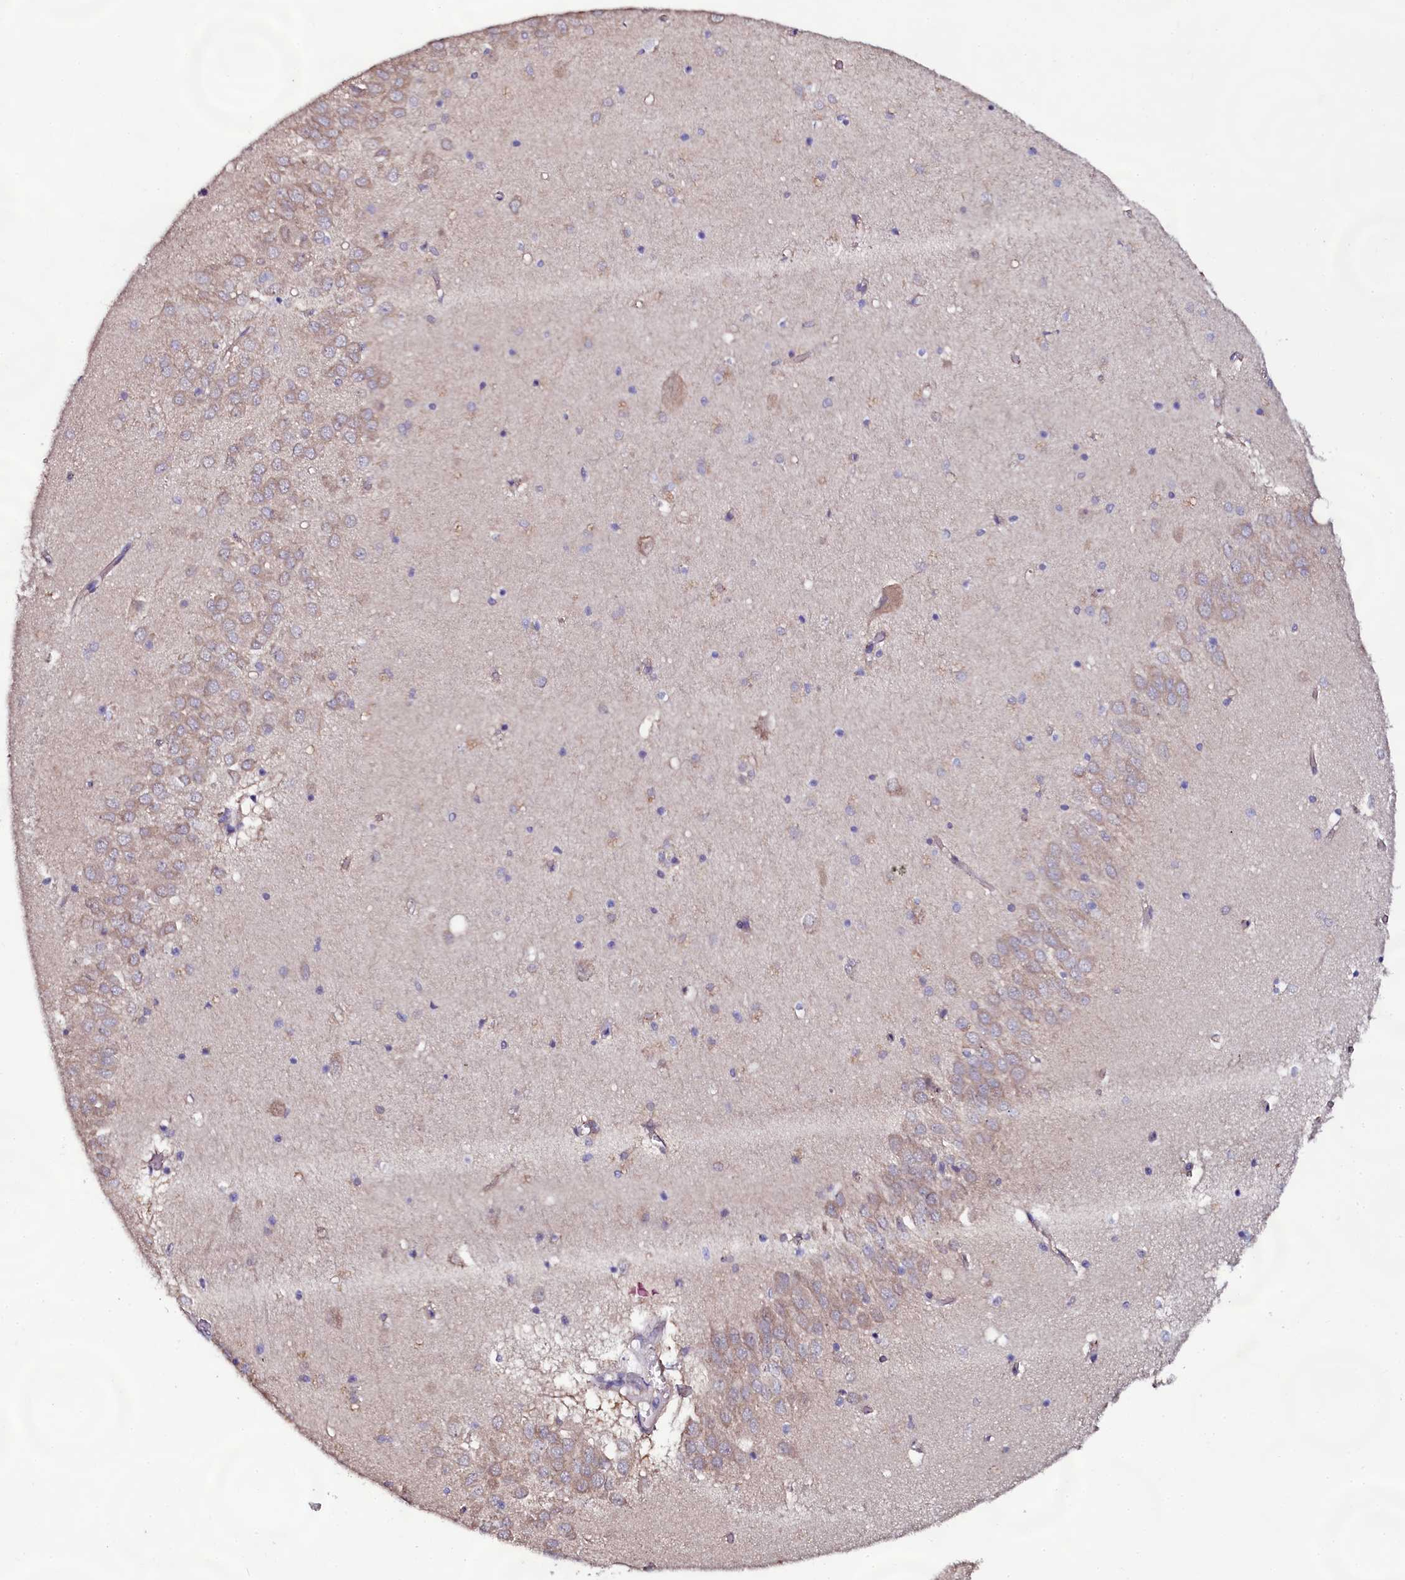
{"staining": {"intensity": "weak", "quantity": "<25%", "location": "cytoplasmic/membranous"}, "tissue": "hippocampus", "cell_type": "Glial cells", "image_type": "normal", "snomed": [{"axis": "morphology", "description": "Normal tissue, NOS"}, {"axis": "topography", "description": "Hippocampus"}], "caption": "Image shows no protein positivity in glial cells of normal hippocampus.", "gene": "USPL1", "patient": {"sex": "male", "age": 70}}